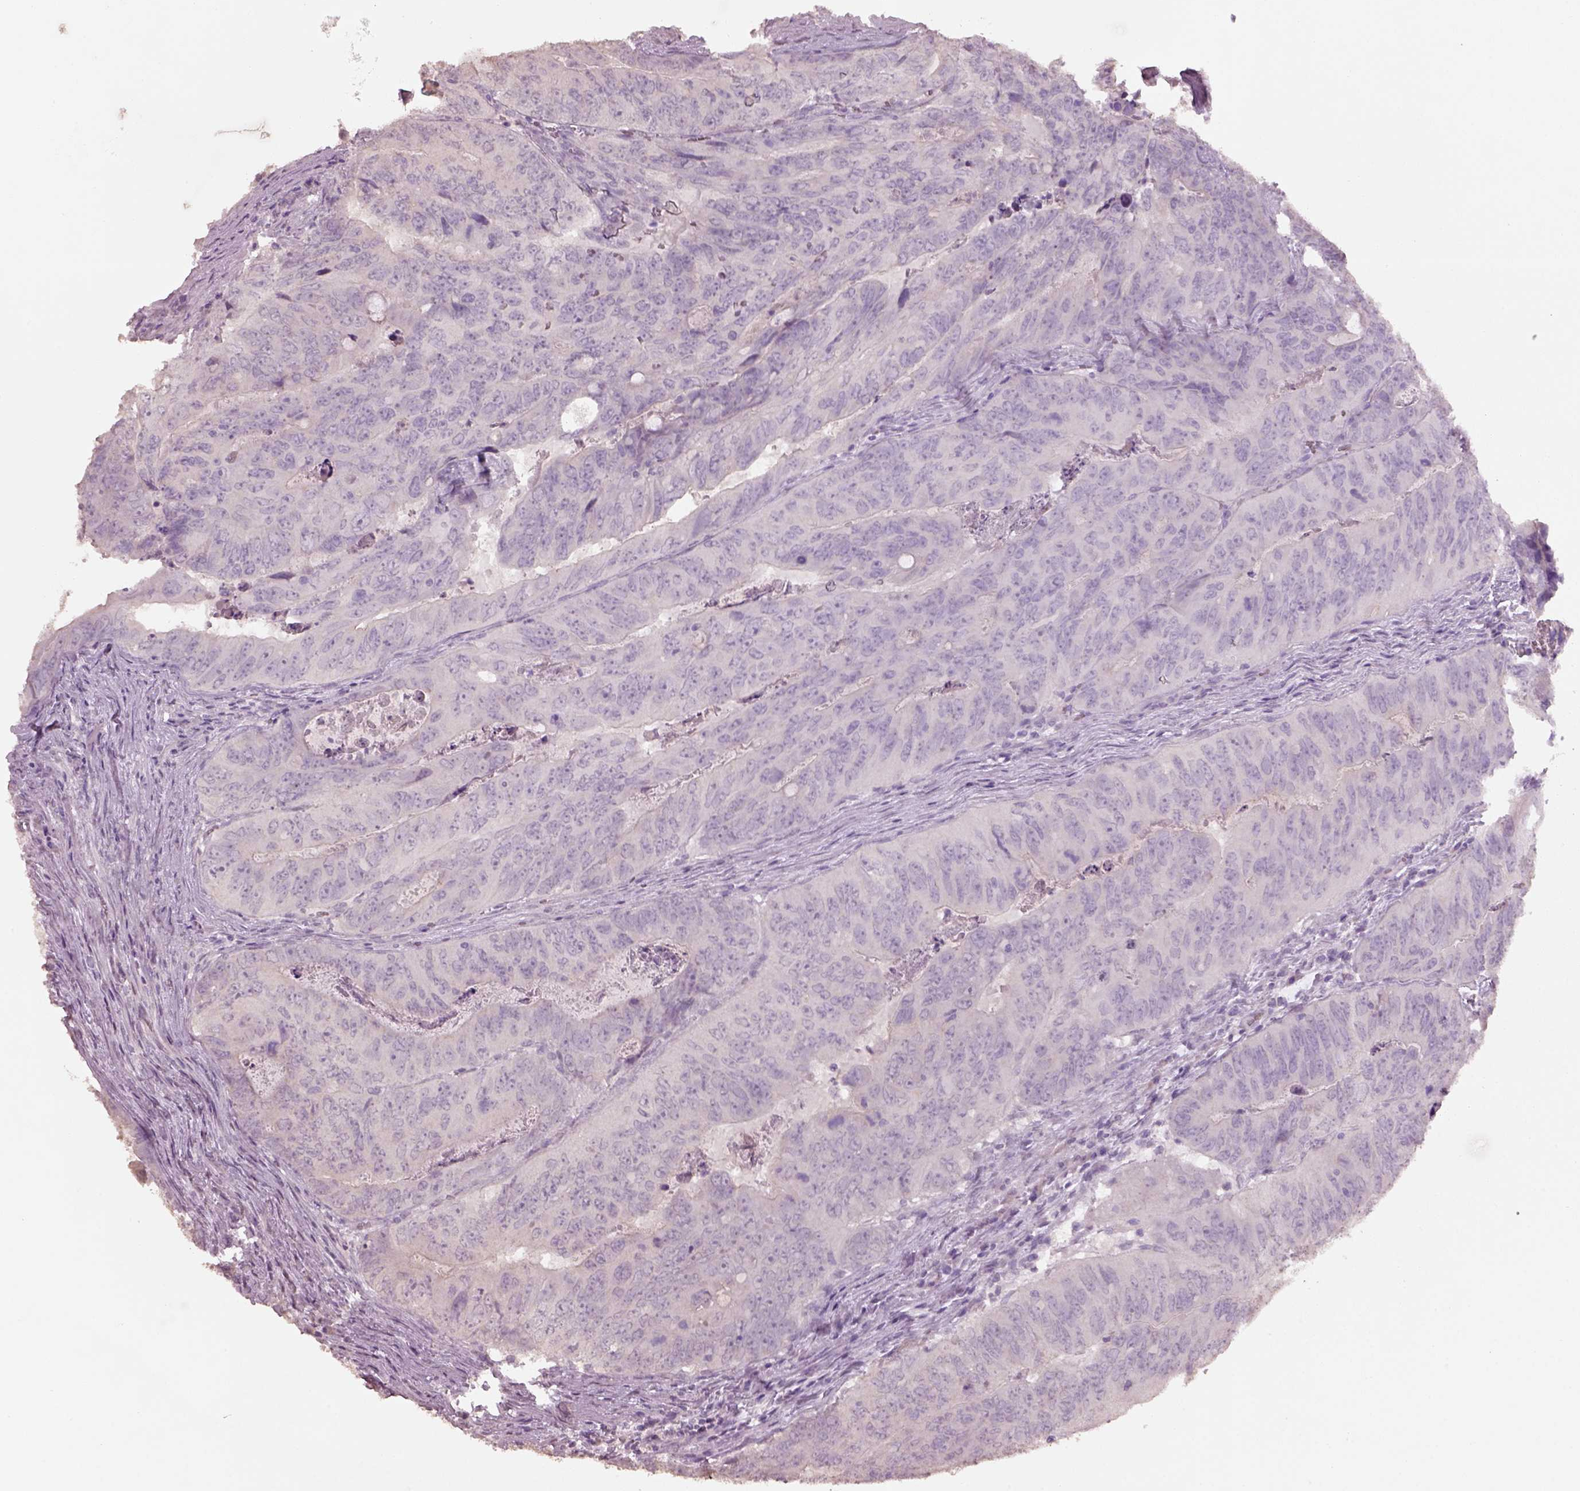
{"staining": {"intensity": "negative", "quantity": "none", "location": "none"}, "tissue": "colorectal cancer", "cell_type": "Tumor cells", "image_type": "cancer", "snomed": [{"axis": "morphology", "description": "Adenocarcinoma, NOS"}, {"axis": "topography", "description": "Colon"}], "caption": "High magnification brightfield microscopy of colorectal cancer (adenocarcinoma) stained with DAB (brown) and counterstained with hematoxylin (blue): tumor cells show no significant positivity.", "gene": "KCNIP3", "patient": {"sex": "male", "age": 79}}